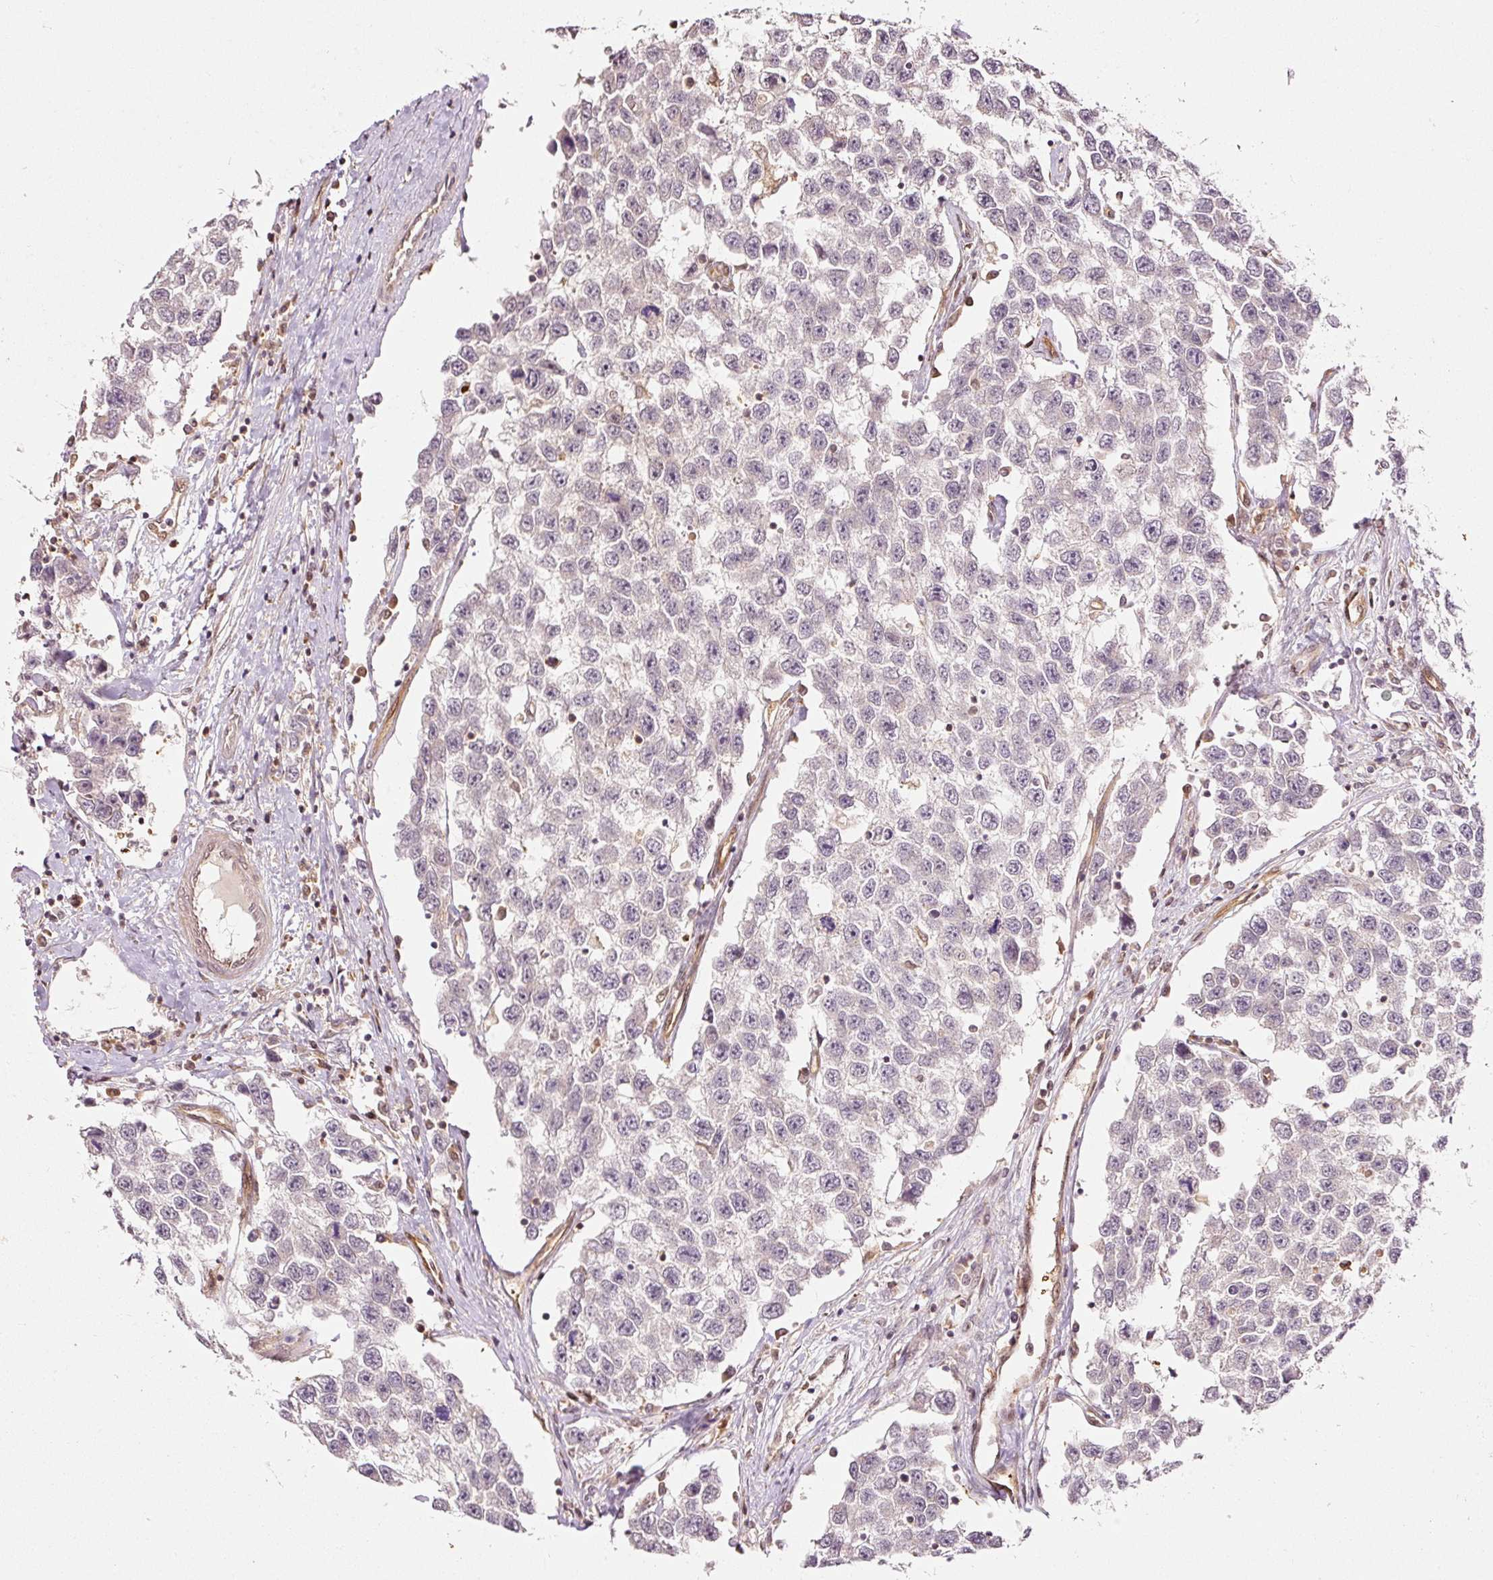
{"staining": {"intensity": "negative", "quantity": "none", "location": "none"}, "tissue": "testis cancer", "cell_type": "Tumor cells", "image_type": "cancer", "snomed": [{"axis": "morphology", "description": "Seminoma, NOS"}, {"axis": "topography", "description": "Testis"}], "caption": "This is an immunohistochemistry image of human testis seminoma. There is no positivity in tumor cells.", "gene": "FBXL14", "patient": {"sex": "male", "age": 33}}